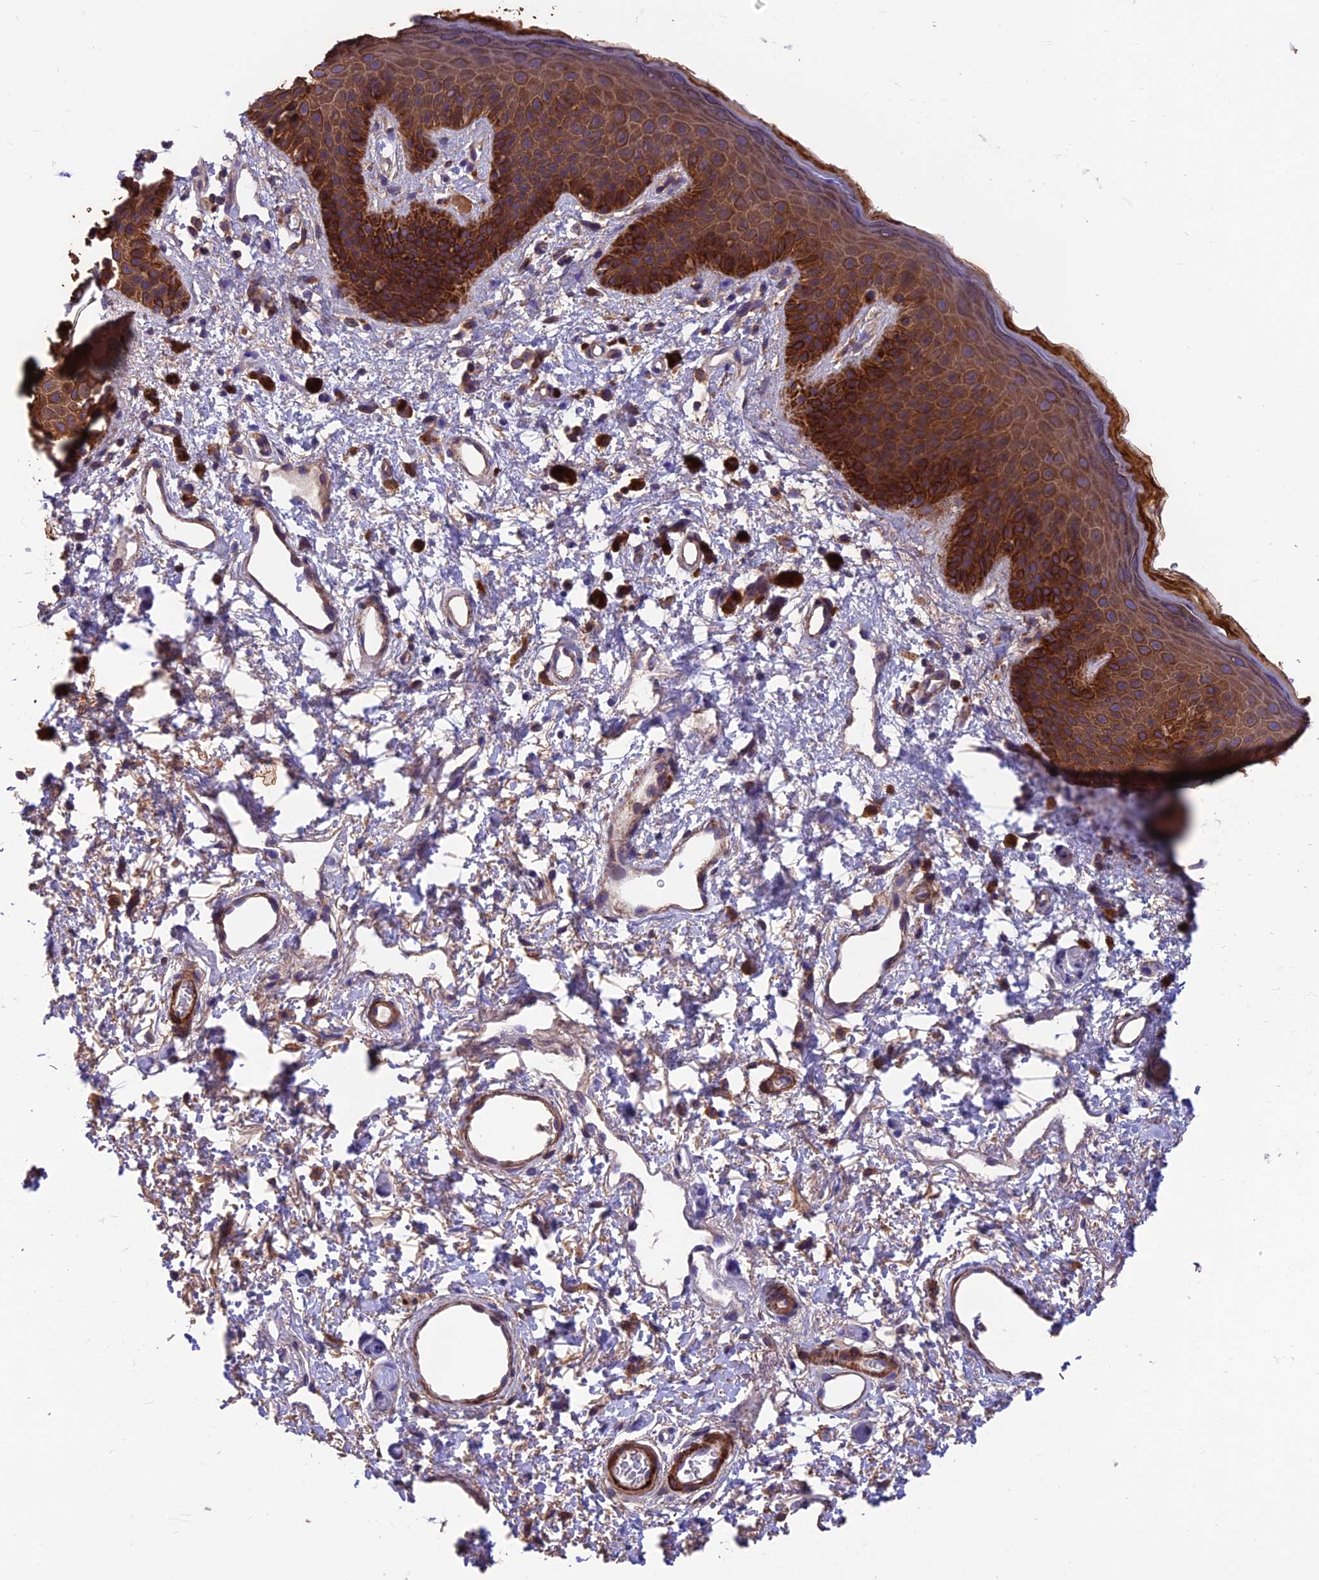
{"staining": {"intensity": "strong", "quantity": ">75%", "location": "cytoplasmic/membranous"}, "tissue": "skin", "cell_type": "Epidermal cells", "image_type": "normal", "snomed": [{"axis": "morphology", "description": "Normal tissue, NOS"}, {"axis": "topography", "description": "Anal"}], "caption": "Epidermal cells reveal strong cytoplasmic/membranous positivity in approximately >75% of cells in unremarkable skin.", "gene": "VPS16", "patient": {"sex": "female", "age": 46}}